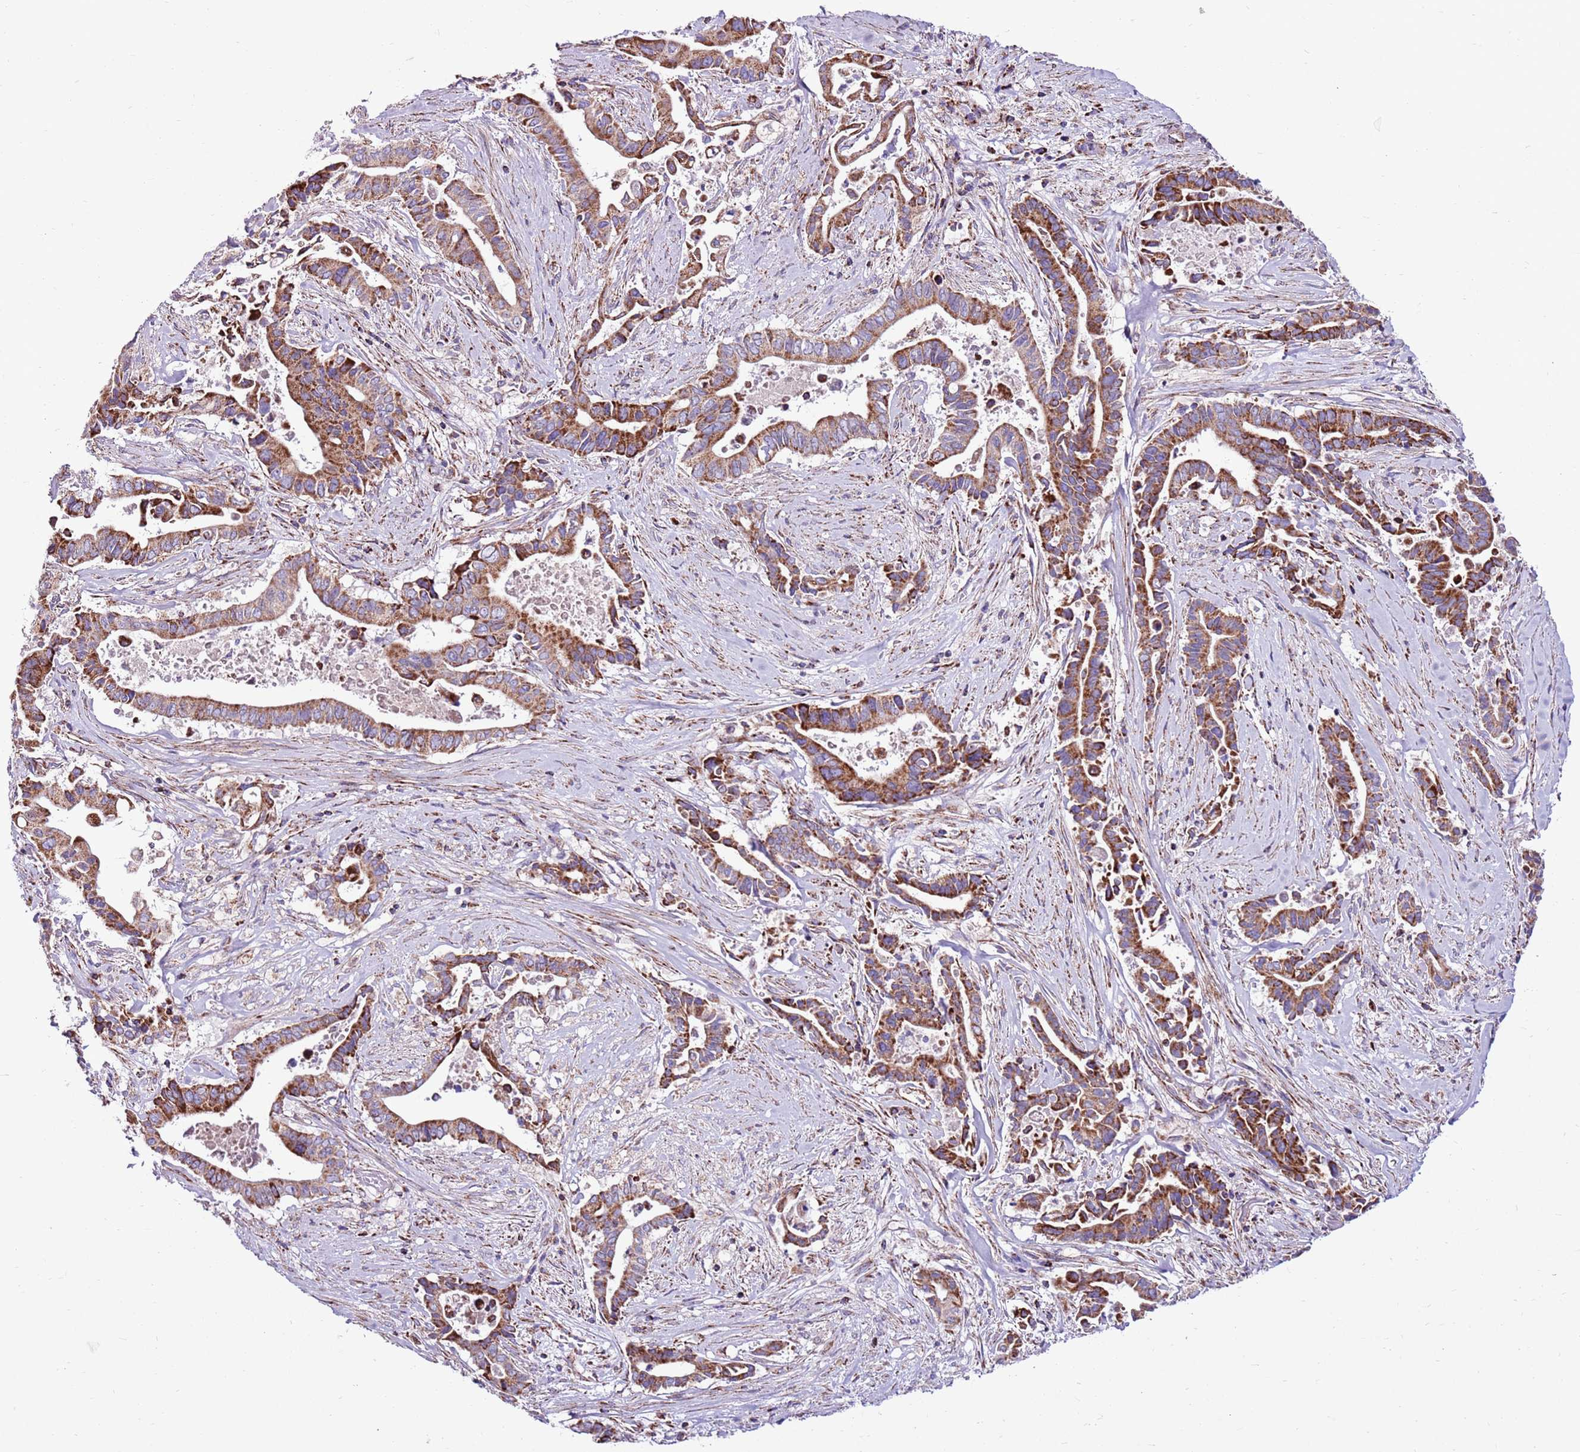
{"staining": {"intensity": "strong", "quantity": "25%-75%", "location": "cytoplasmic/membranous"}, "tissue": "pancreatic cancer", "cell_type": "Tumor cells", "image_type": "cancer", "snomed": [{"axis": "morphology", "description": "Adenocarcinoma, NOS"}, {"axis": "topography", "description": "Pancreas"}], "caption": "Adenocarcinoma (pancreatic) tissue reveals strong cytoplasmic/membranous staining in about 25%-75% of tumor cells (DAB IHC with brightfield microscopy, high magnification).", "gene": "HECTD4", "patient": {"sex": "female", "age": 77}}